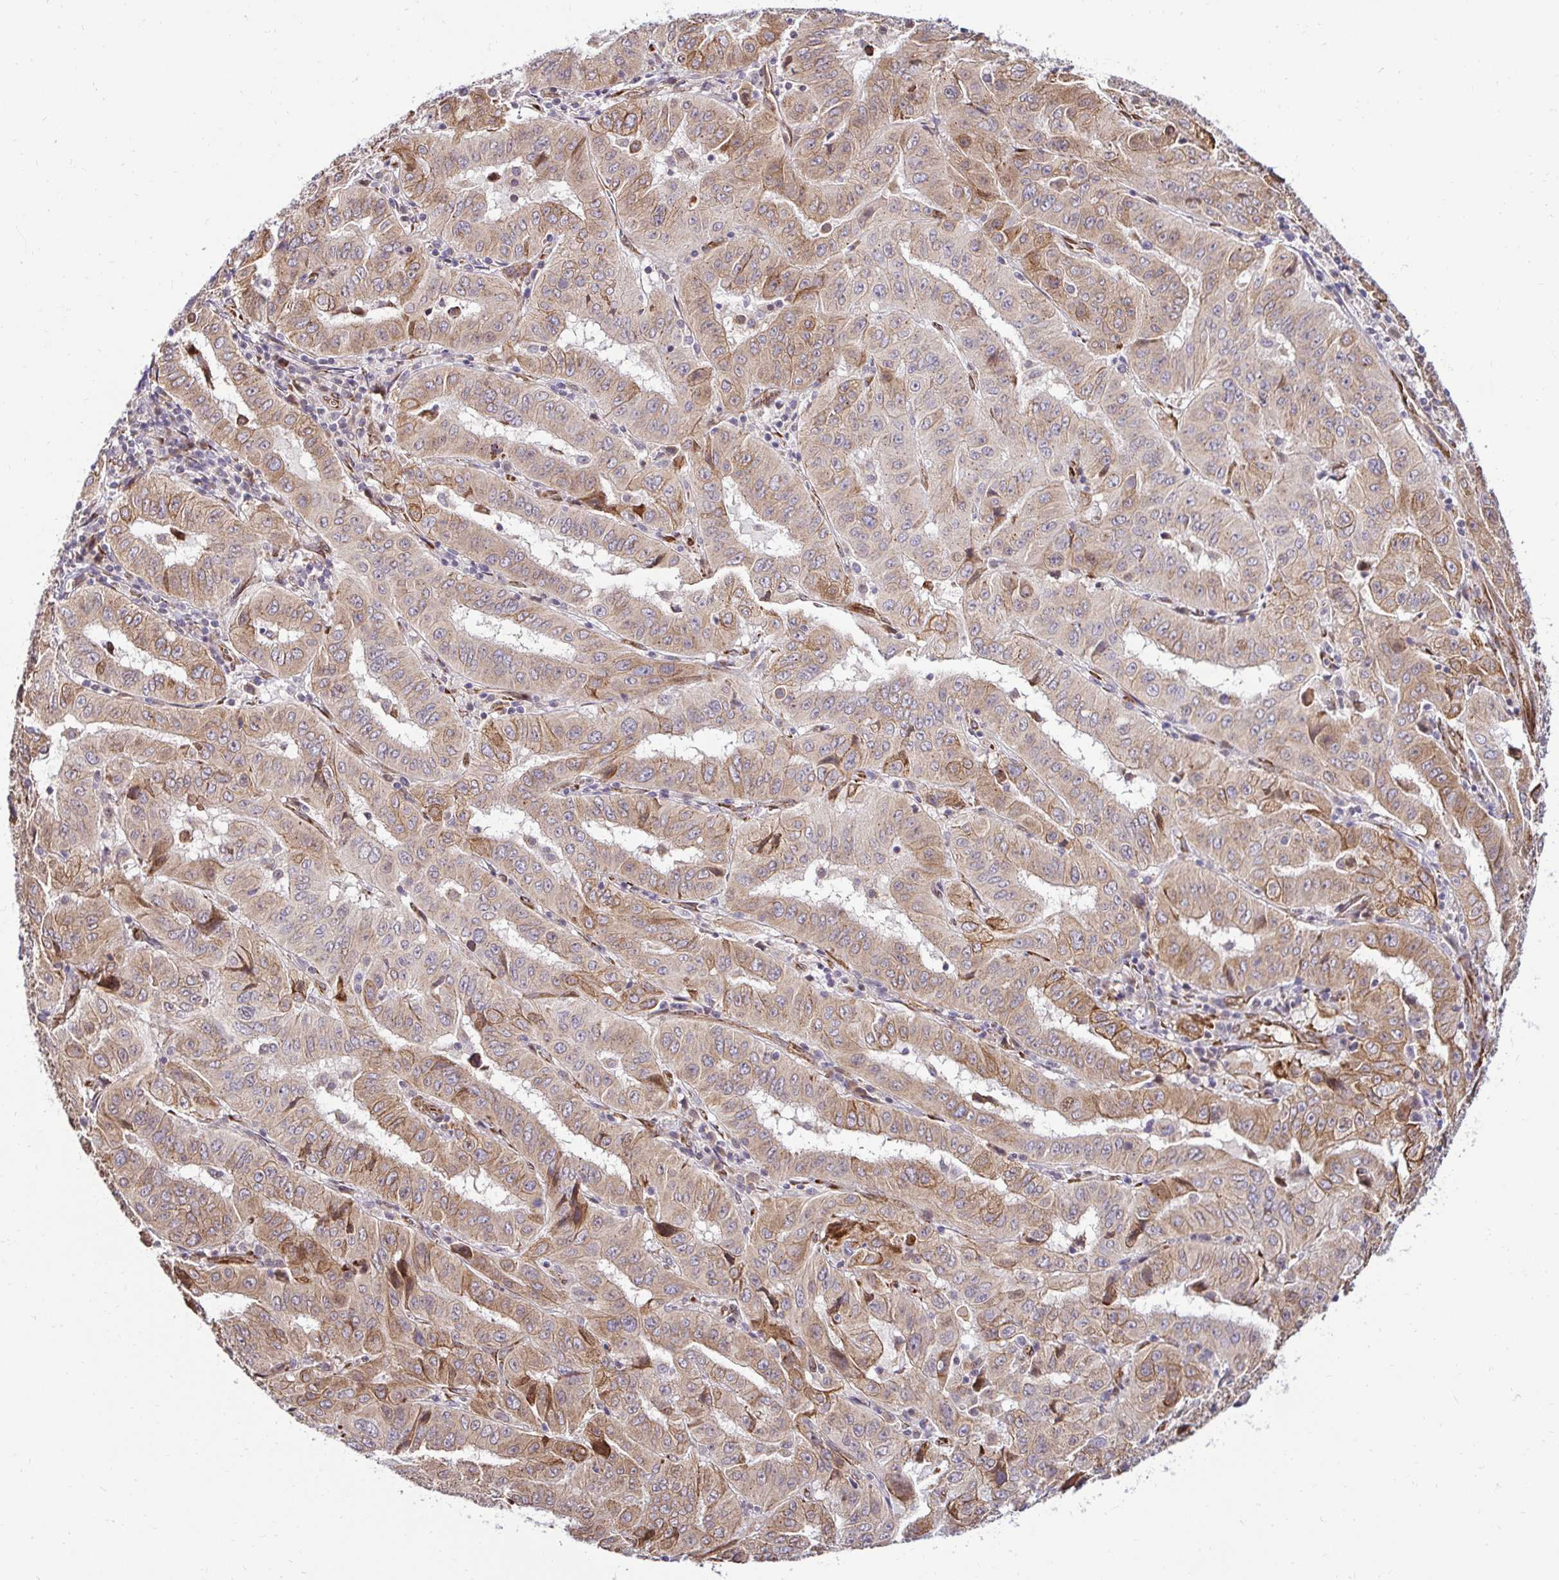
{"staining": {"intensity": "moderate", "quantity": "25%-75%", "location": "cytoplasmic/membranous"}, "tissue": "pancreatic cancer", "cell_type": "Tumor cells", "image_type": "cancer", "snomed": [{"axis": "morphology", "description": "Adenocarcinoma, NOS"}, {"axis": "topography", "description": "Pancreas"}], "caption": "Pancreatic cancer (adenocarcinoma) stained with a protein marker reveals moderate staining in tumor cells.", "gene": "HPS1", "patient": {"sex": "male", "age": 63}}